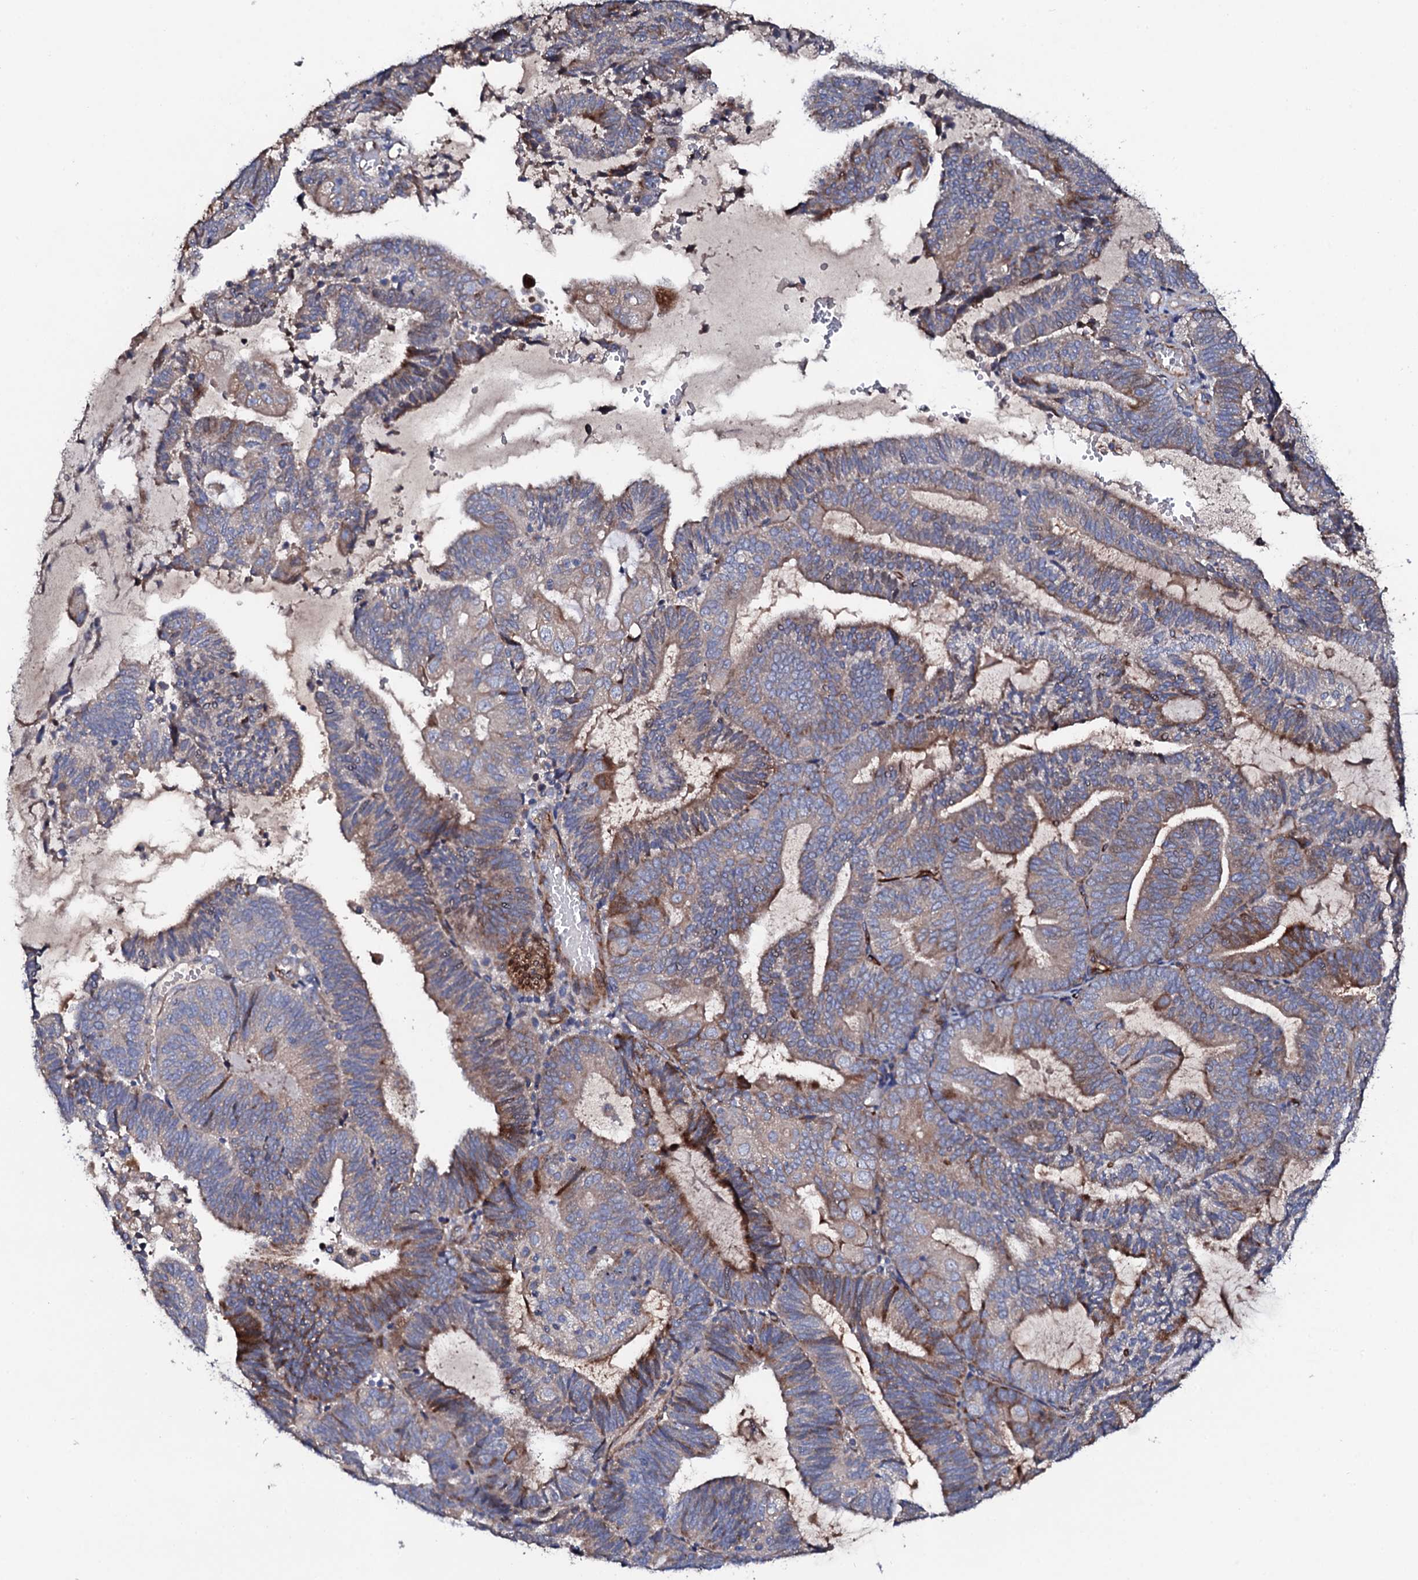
{"staining": {"intensity": "moderate", "quantity": "25%-75%", "location": "cytoplasmic/membranous"}, "tissue": "endometrial cancer", "cell_type": "Tumor cells", "image_type": "cancer", "snomed": [{"axis": "morphology", "description": "Adenocarcinoma, NOS"}, {"axis": "topography", "description": "Endometrium"}], "caption": "Tumor cells show medium levels of moderate cytoplasmic/membranous positivity in approximately 25%-75% of cells in human endometrial cancer. Ihc stains the protein of interest in brown and the nuclei are stained blue.", "gene": "DBX1", "patient": {"sex": "female", "age": 81}}